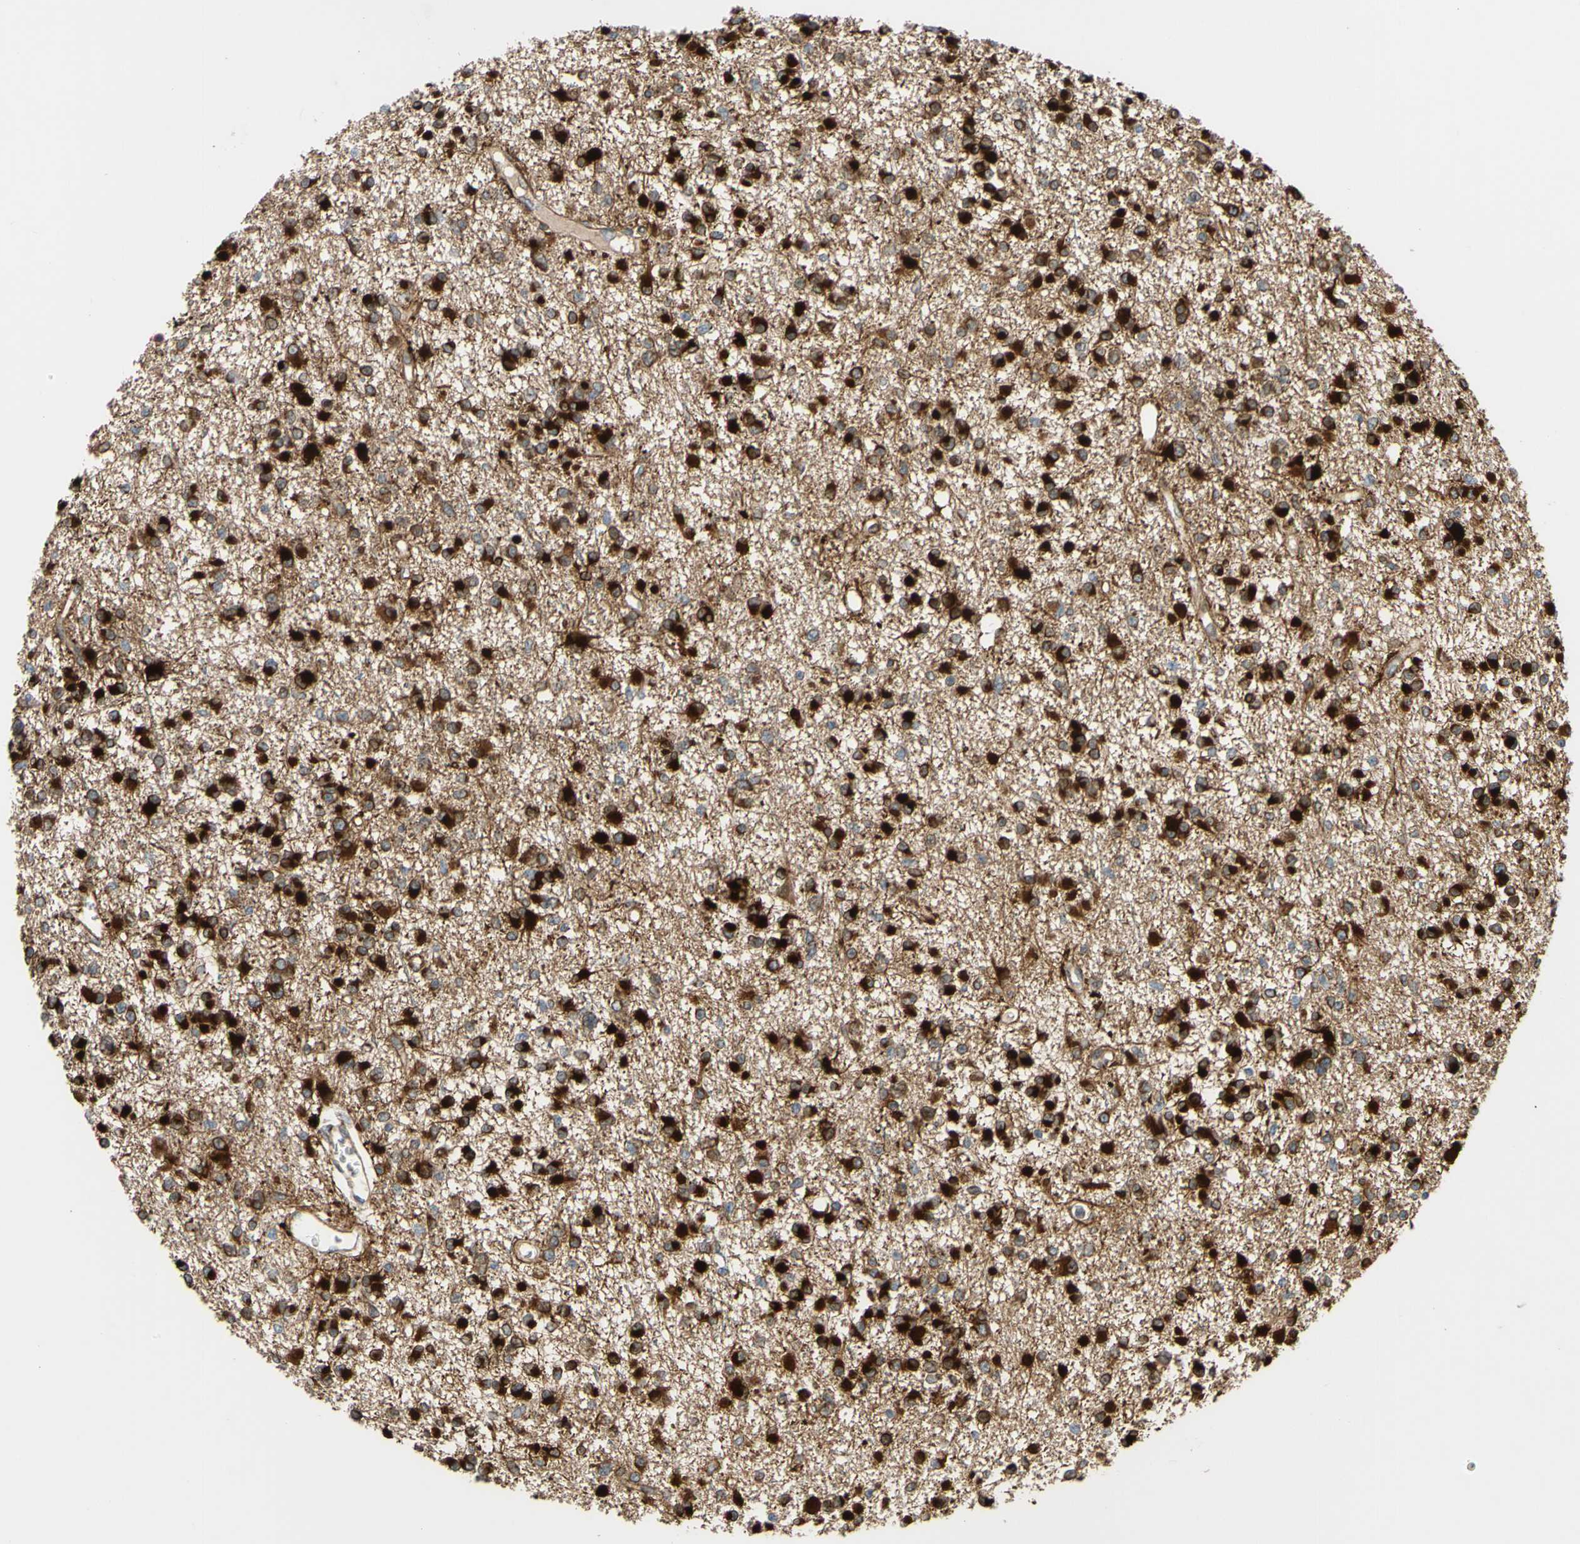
{"staining": {"intensity": "strong", "quantity": ">75%", "location": "cytoplasmic/membranous"}, "tissue": "glioma", "cell_type": "Tumor cells", "image_type": "cancer", "snomed": [{"axis": "morphology", "description": "Glioma, malignant, Low grade"}, {"axis": "topography", "description": "Brain"}], "caption": "This micrograph displays IHC staining of human malignant glioma (low-grade), with high strong cytoplasmic/membranous staining in about >75% of tumor cells.", "gene": "PRAF2", "patient": {"sex": "female", "age": 22}}